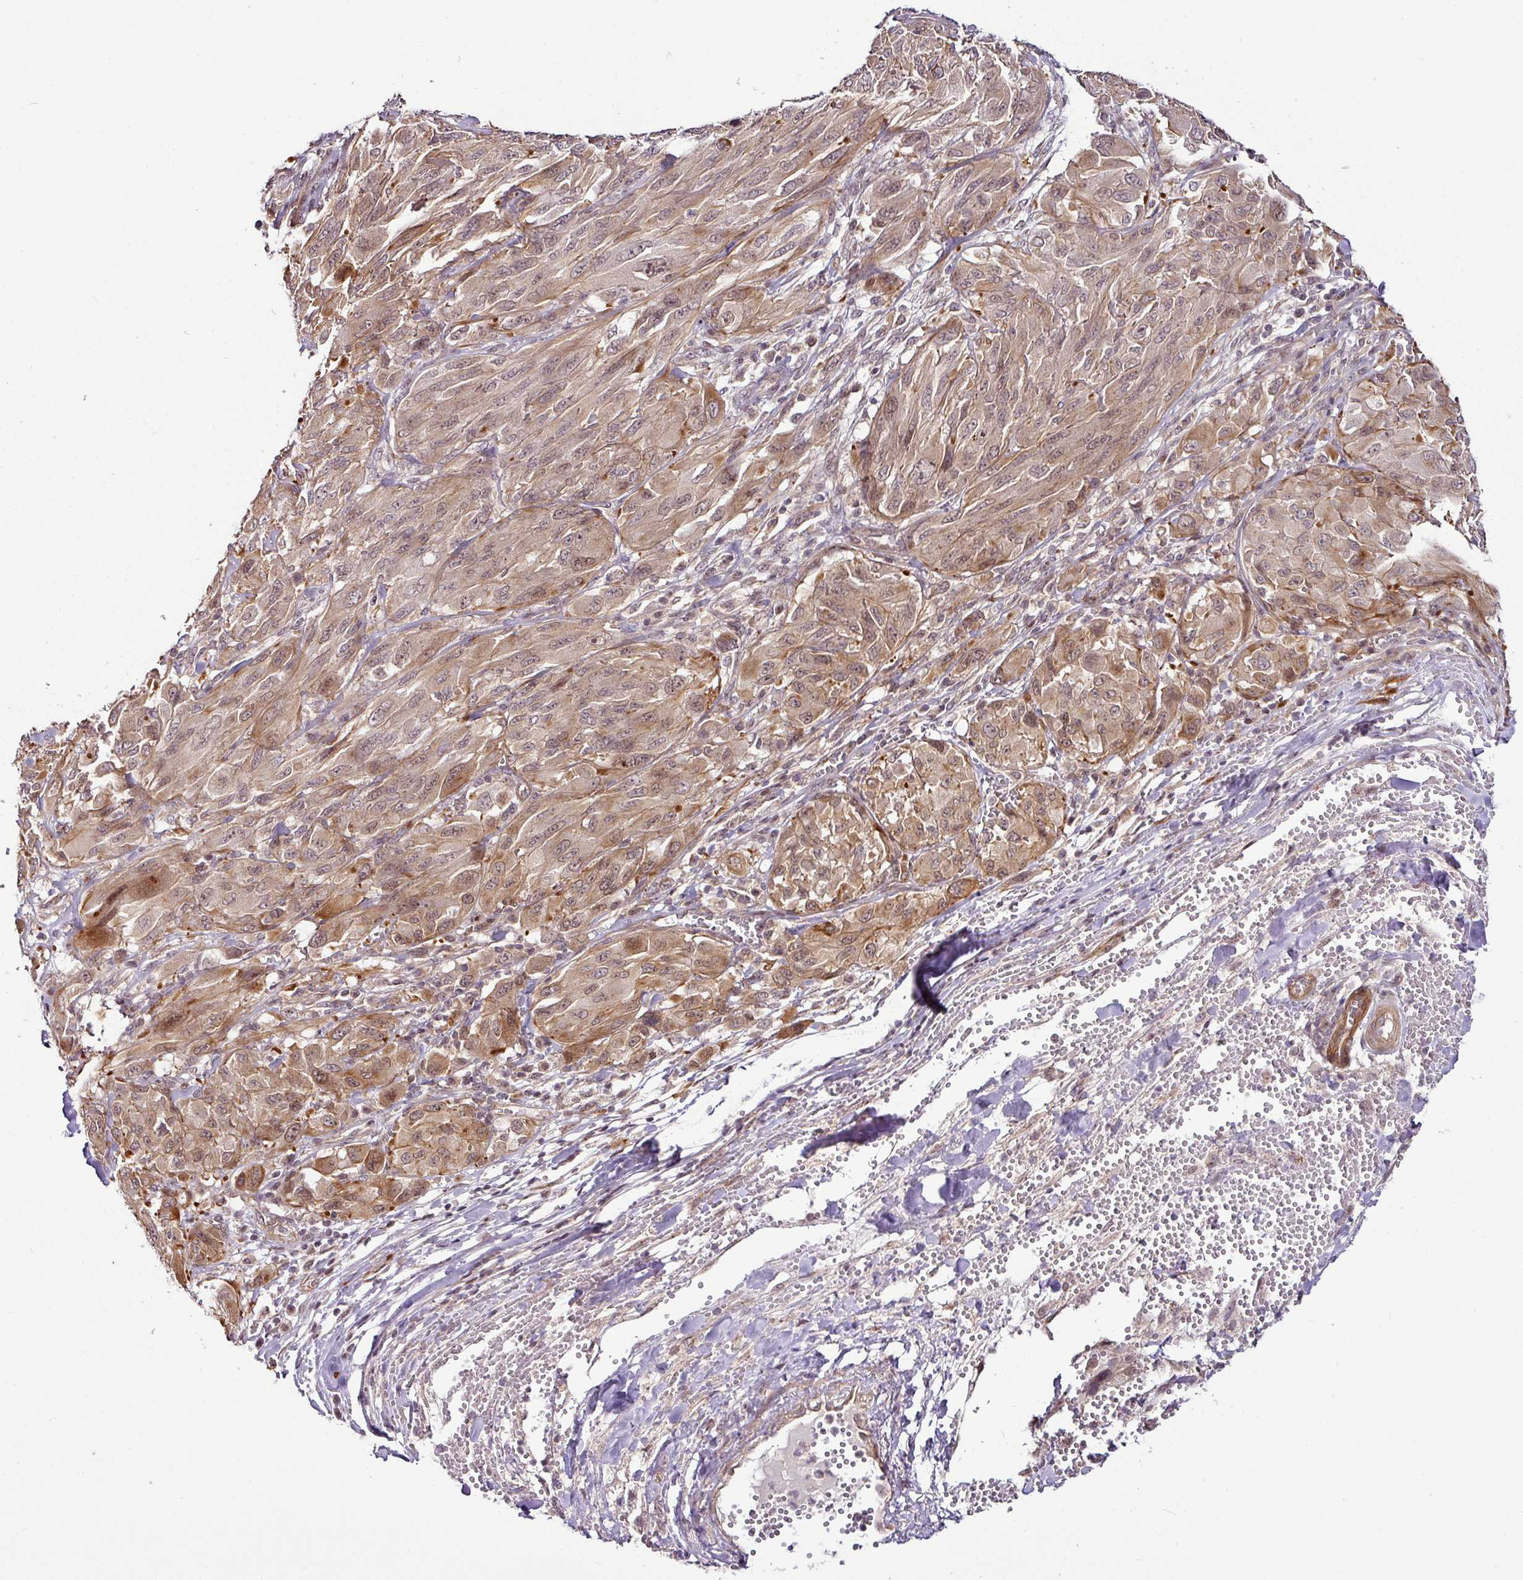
{"staining": {"intensity": "moderate", "quantity": ">75%", "location": "cytoplasmic/membranous,nuclear"}, "tissue": "melanoma", "cell_type": "Tumor cells", "image_type": "cancer", "snomed": [{"axis": "morphology", "description": "Malignant melanoma, NOS"}, {"axis": "topography", "description": "Skin"}], "caption": "Immunohistochemical staining of malignant melanoma displays medium levels of moderate cytoplasmic/membranous and nuclear protein expression in about >75% of tumor cells.", "gene": "DCAF13", "patient": {"sex": "female", "age": 91}}